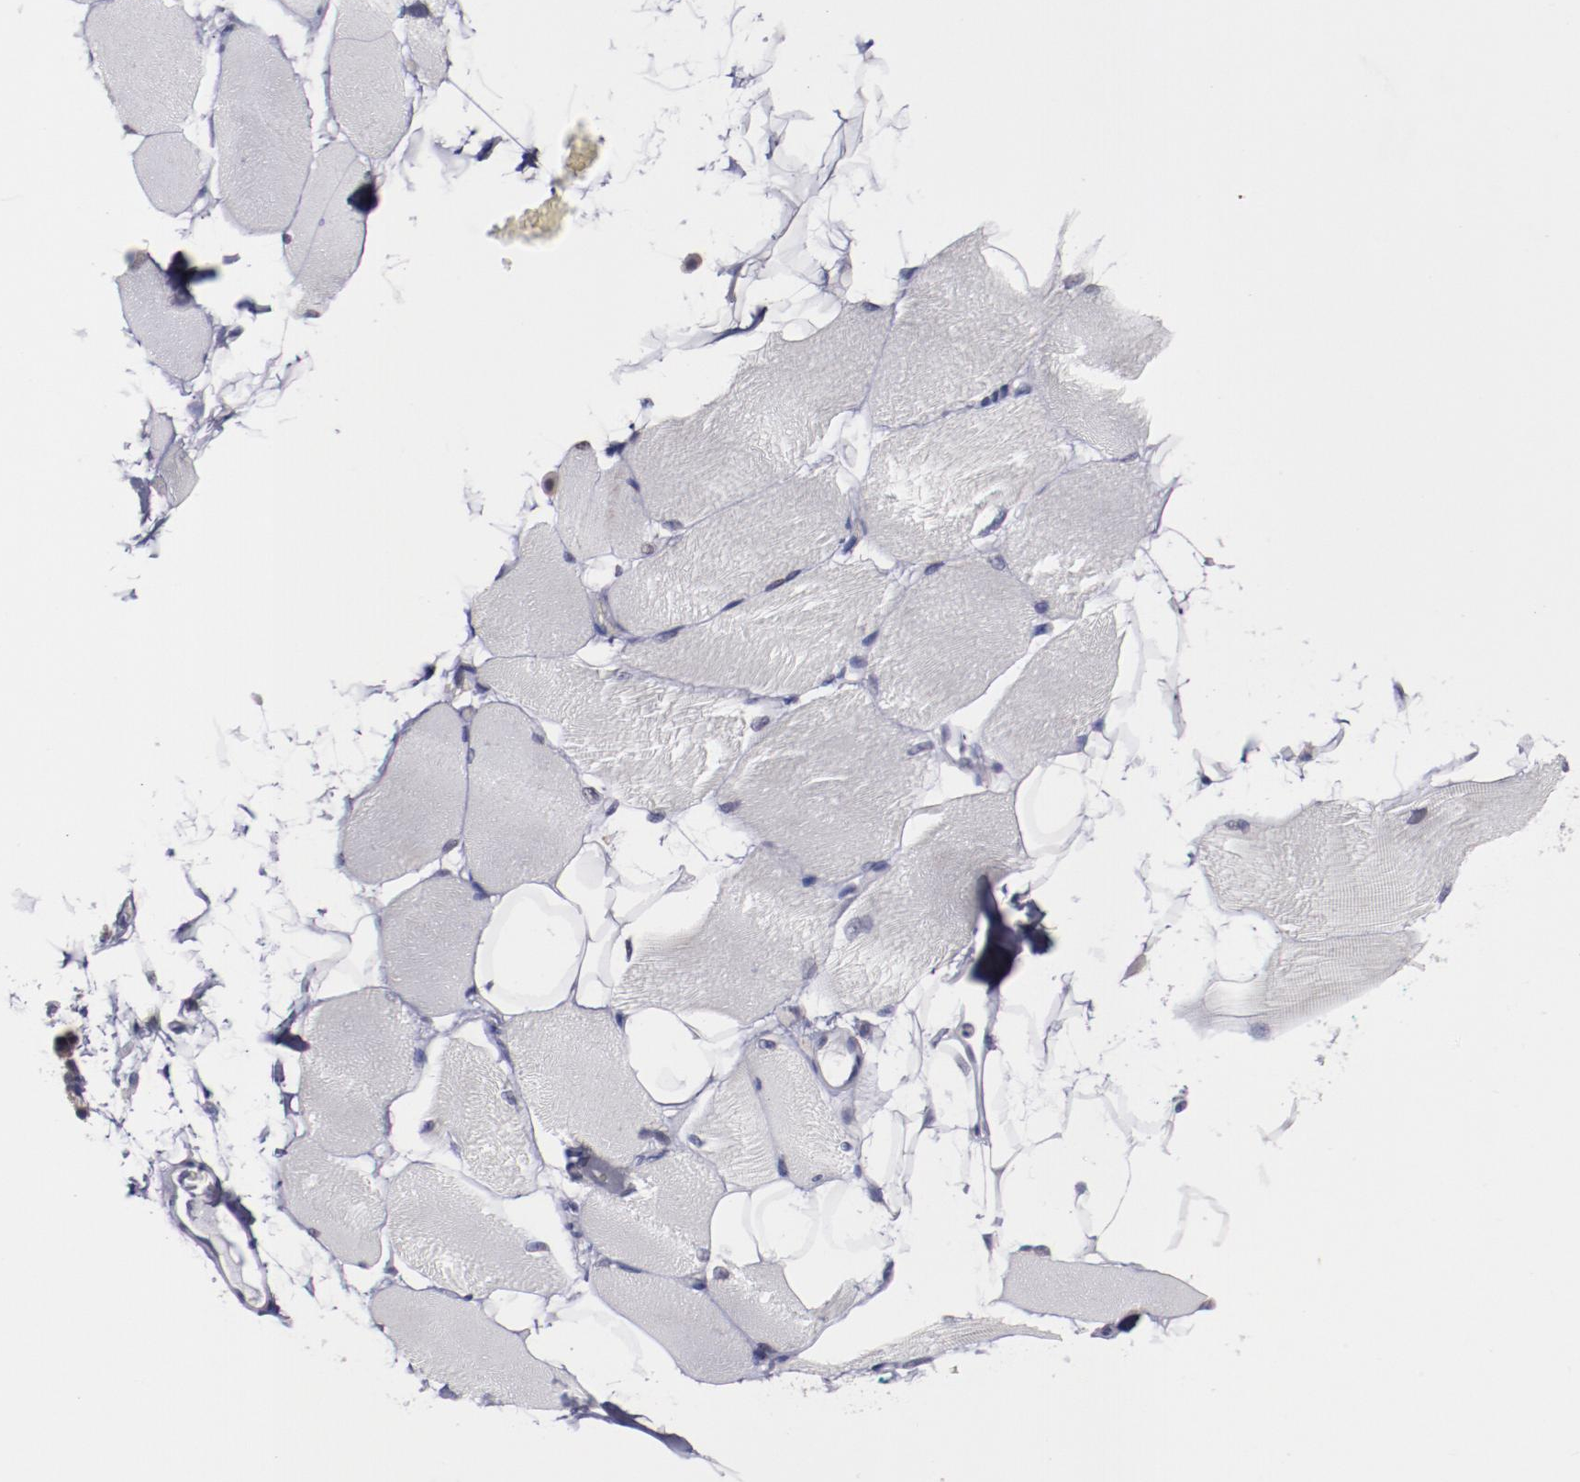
{"staining": {"intensity": "negative", "quantity": "none", "location": "none"}, "tissue": "skeletal muscle", "cell_type": "Myocytes", "image_type": "normal", "snomed": [{"axis": "morphology", "description": "Normal tissue, NOS"}, {"axis": "topography", "description": "Skeletal muscle"}, {"axis": "topography", "description": "Parathyroid gland"}], "caption": "An immunohistochemistry (IHC) micrograph of benign skeletal muscle is shown. There is no staining in myocytes of skeletal muscle. (Brightfield microscopy of DAB (3,3'-diaminobenzidine) immunohistochemistry (IHC) at high magnification).", "gene": "NRXN3", "patient": {"sex": "female", "age": 37}}